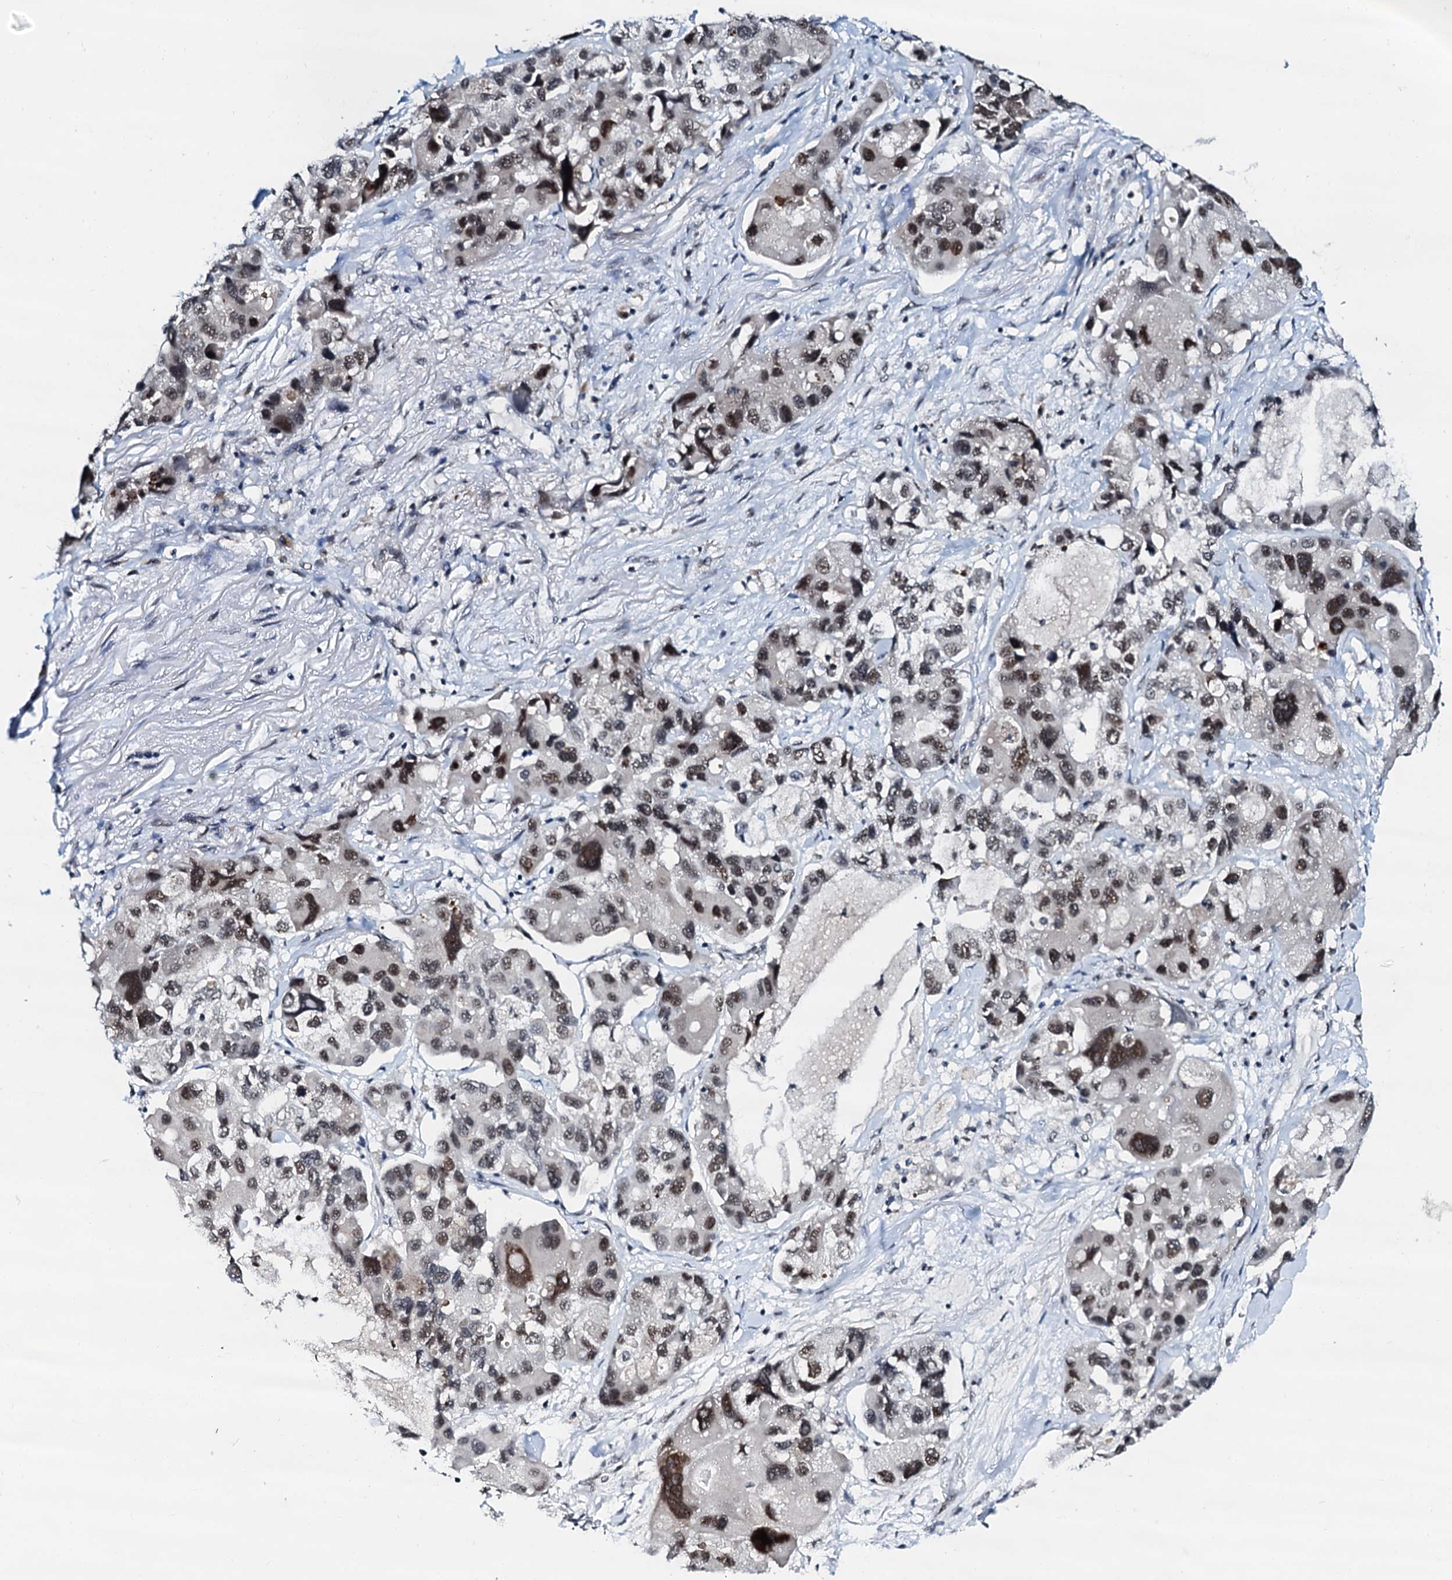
{"staining": {"intensity": "moderate", "quantity": ">75%", "location": "nuclear"}, "tissue": "lung cancer", "cell_type": "Tumor cells", "image_type": "cancer", "snomed": [{"axis": "morphology", "description": "Adenocarcinoma, NOS"}, {"axis": "topography", "description": "Lung"}], "caption": "Immunohistochemistry (IHC) micrograph of neoplastic tissue: lung cancer (adenocarcinoma) stained using immunohistochemistry (IHC) demonstrates medium levels of moderate protein expression localized specifically in the nuclear of tumor cells, appearing as a nuclear brown color.", "gene": "SNRPD1", "patient": {"sex": "female", "age": 54}}